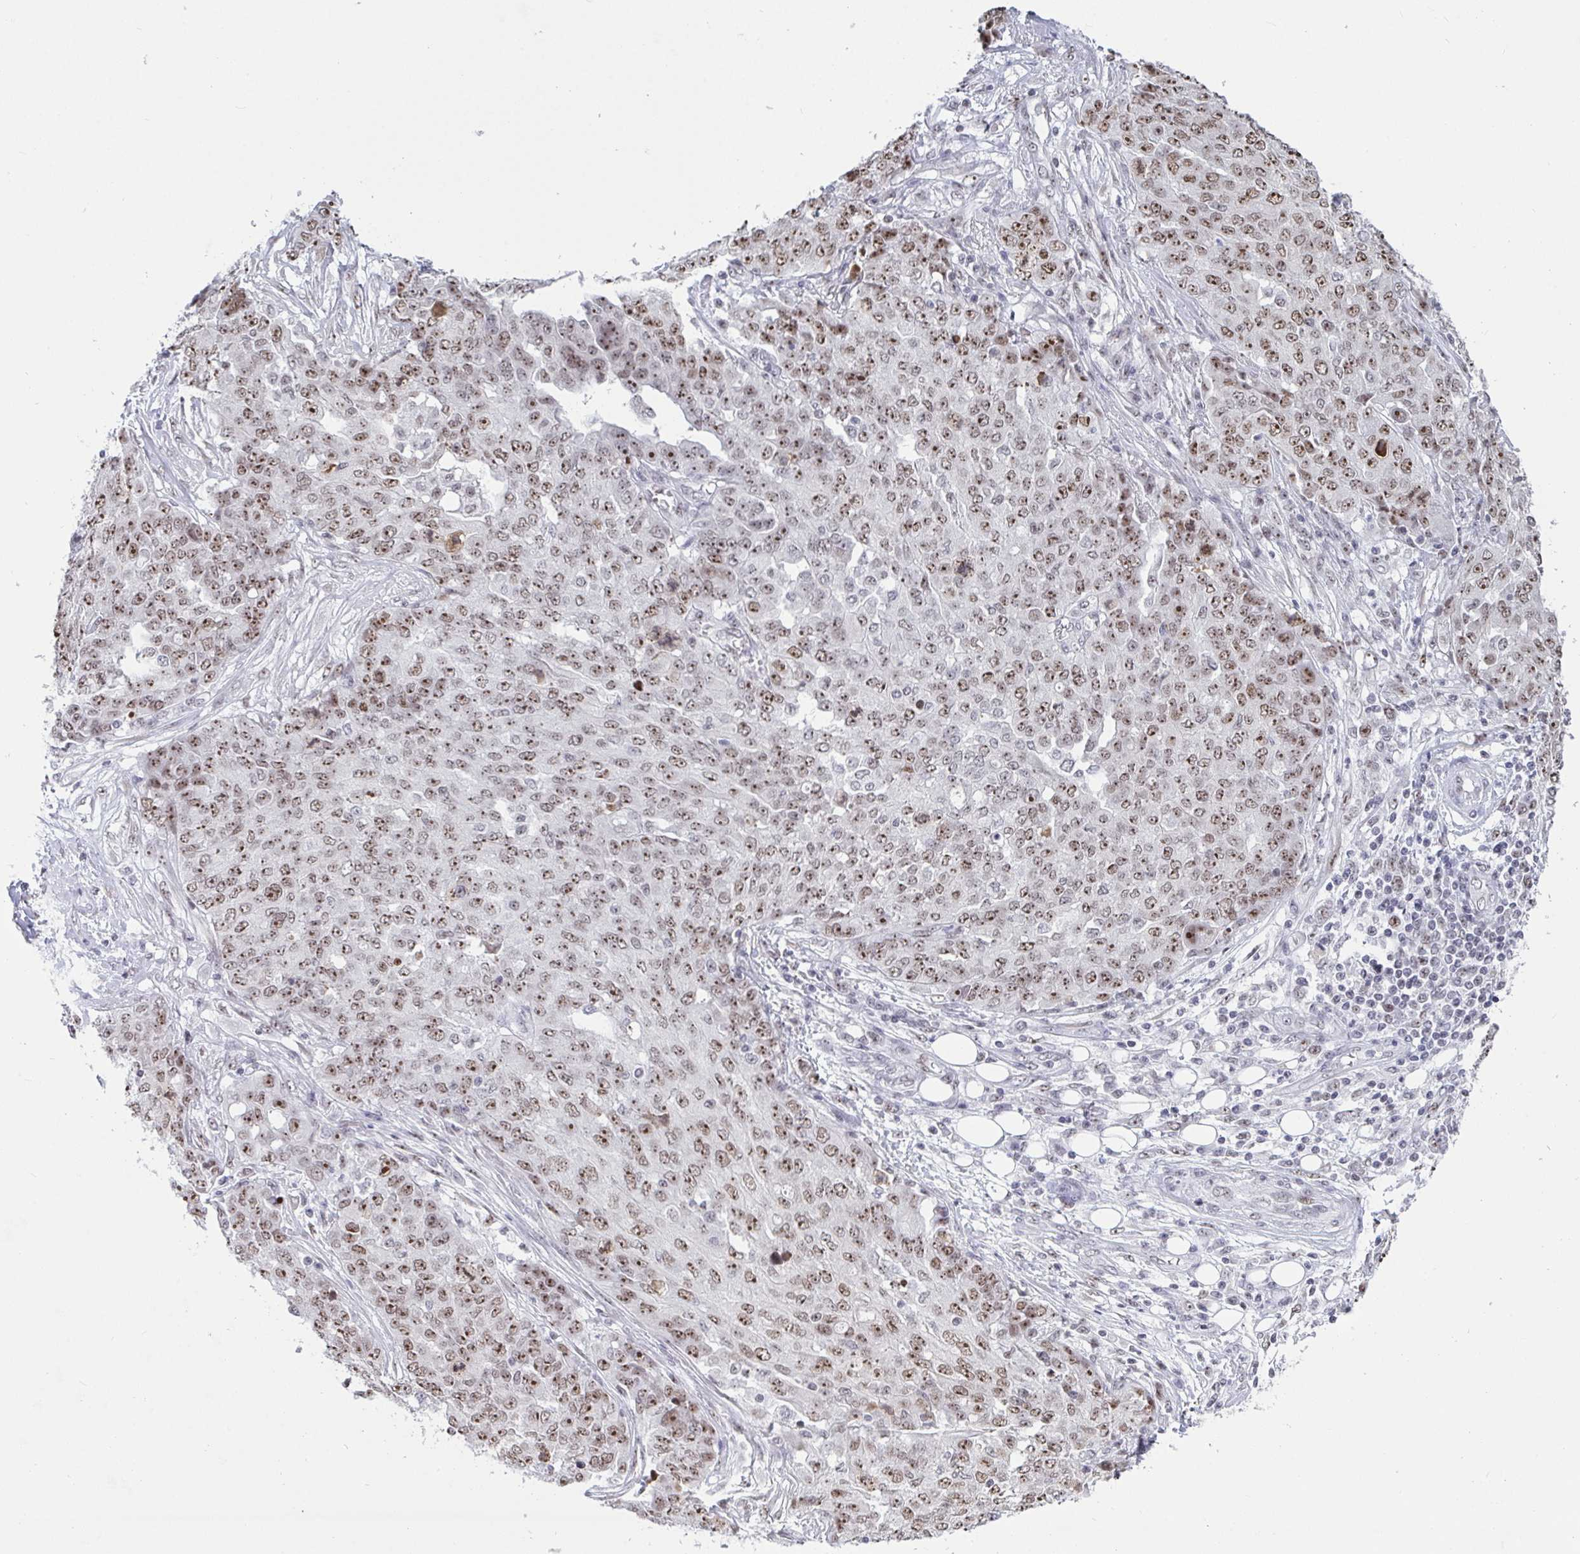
{"staining": {"intensity": "moderate", "quantity": ">75%", "location": "nuclear"}, "tissue": "ovarian cancer", "cell_type": "Tumor cells", "image_type": "cancer", "snomed": [{"axis": "morphology", "description": "Cystadenocarcinoma, serous, NOS"}, {"axis": "topography", "description": "Soft tissue"}, {"axis": "topography", "description": "Ovary"}], "caption": "This histopathology image exhibits ovarian cancer stained with immunohistochemistry to label a protein in brown. The nuclear of tumor cells show moderate positivity for the protein. Nuclei are counter-stained blue.", "gene": "SUPT16H", "patient": {"sex": "female", "age": 57}}